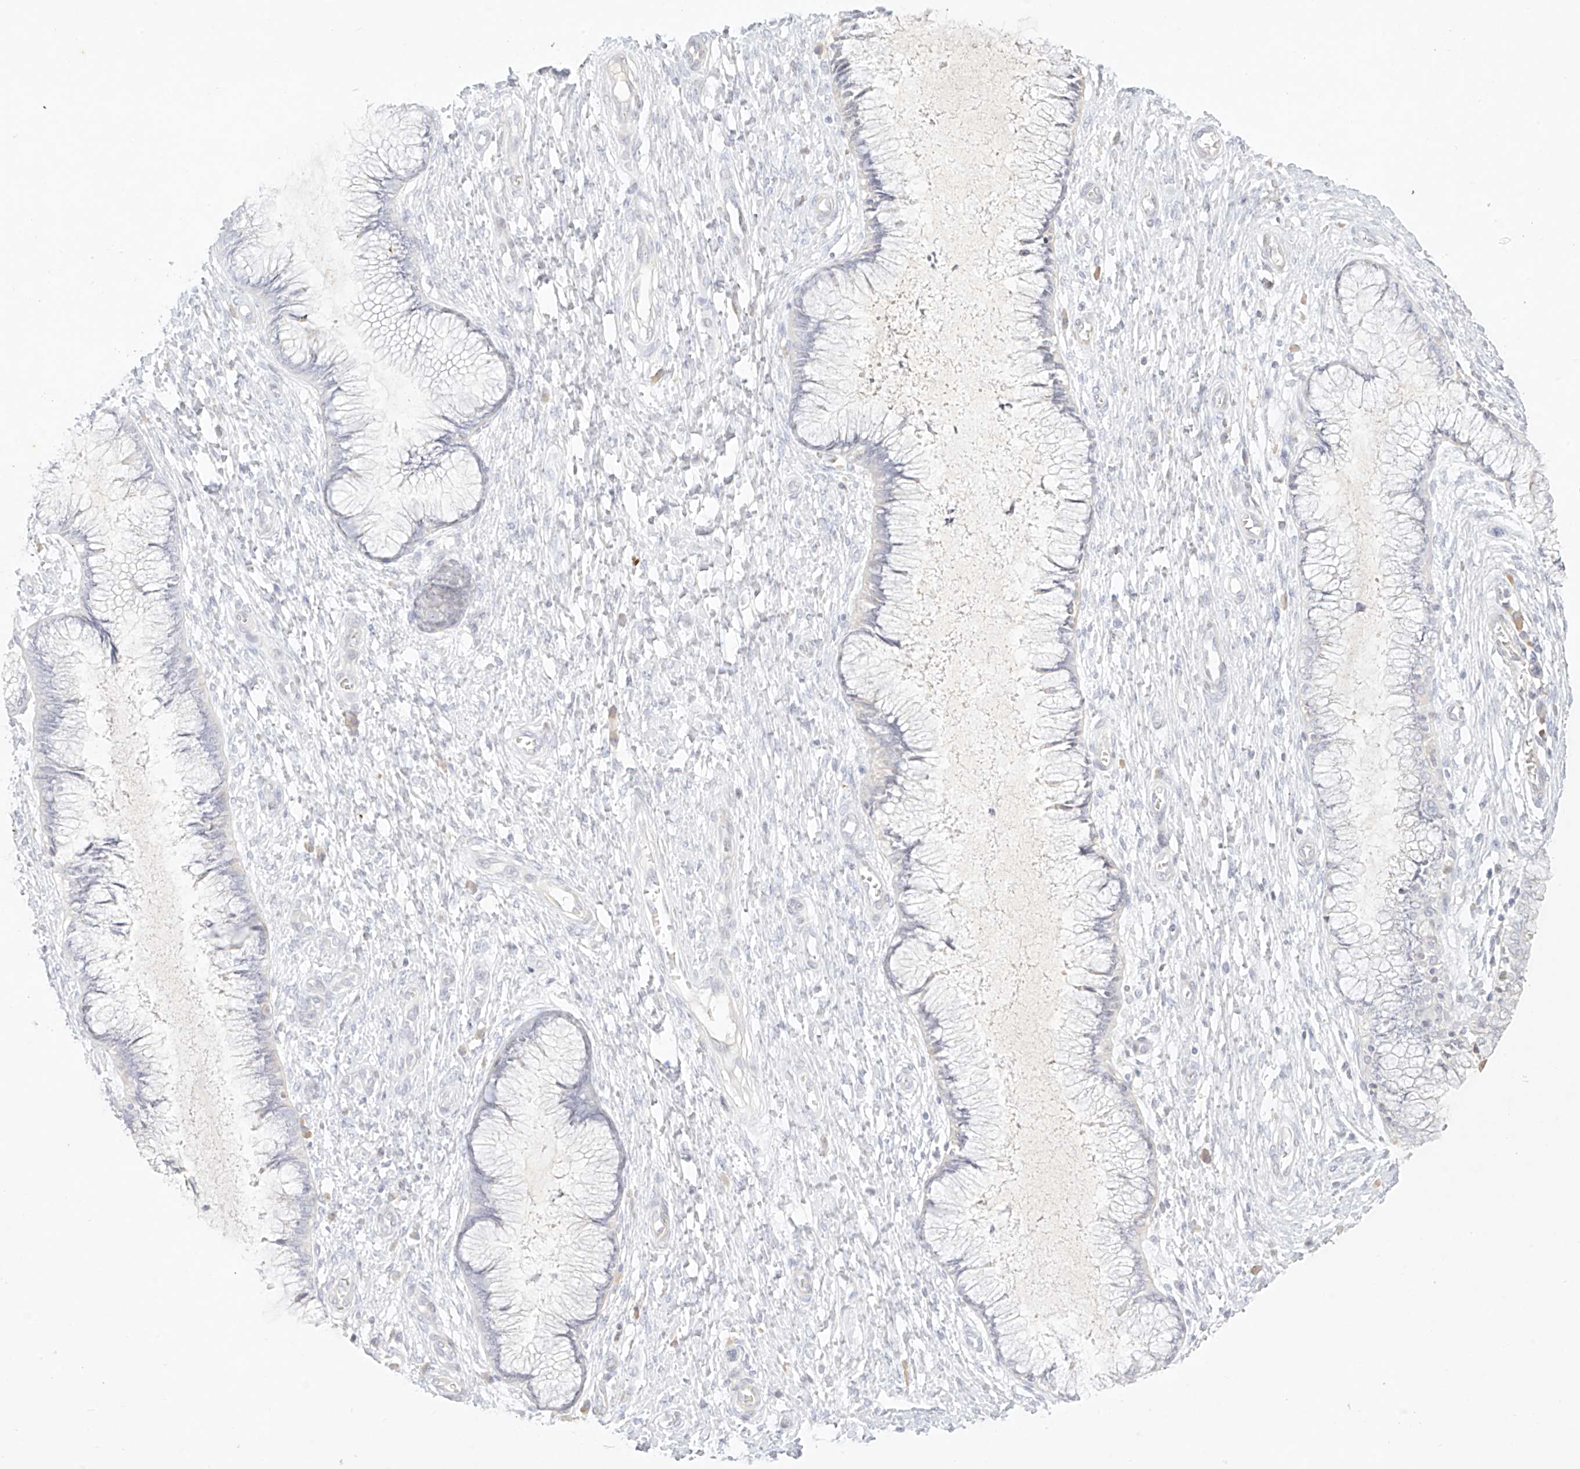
{"staining": {"intensity": "negative", "quantity": "none", "location": "none"}, "tissue": "cervix", "cell_type": "Glandular cells", "image_type": "normal", "snomed": [{"axis": "morphology", "description": "Normal tissue, NOS"}, {"axis": "topography", "description": "Cervix"}], "caption": "A high-resolution image shows IHC staining of benign cervix, which exhibits no significant positivity in glandular cells. (DAB immunohistochemistry with hematoxylin counter stain).", "gene": "TGM4", "patient": {"sex": "female", "age": 55}}